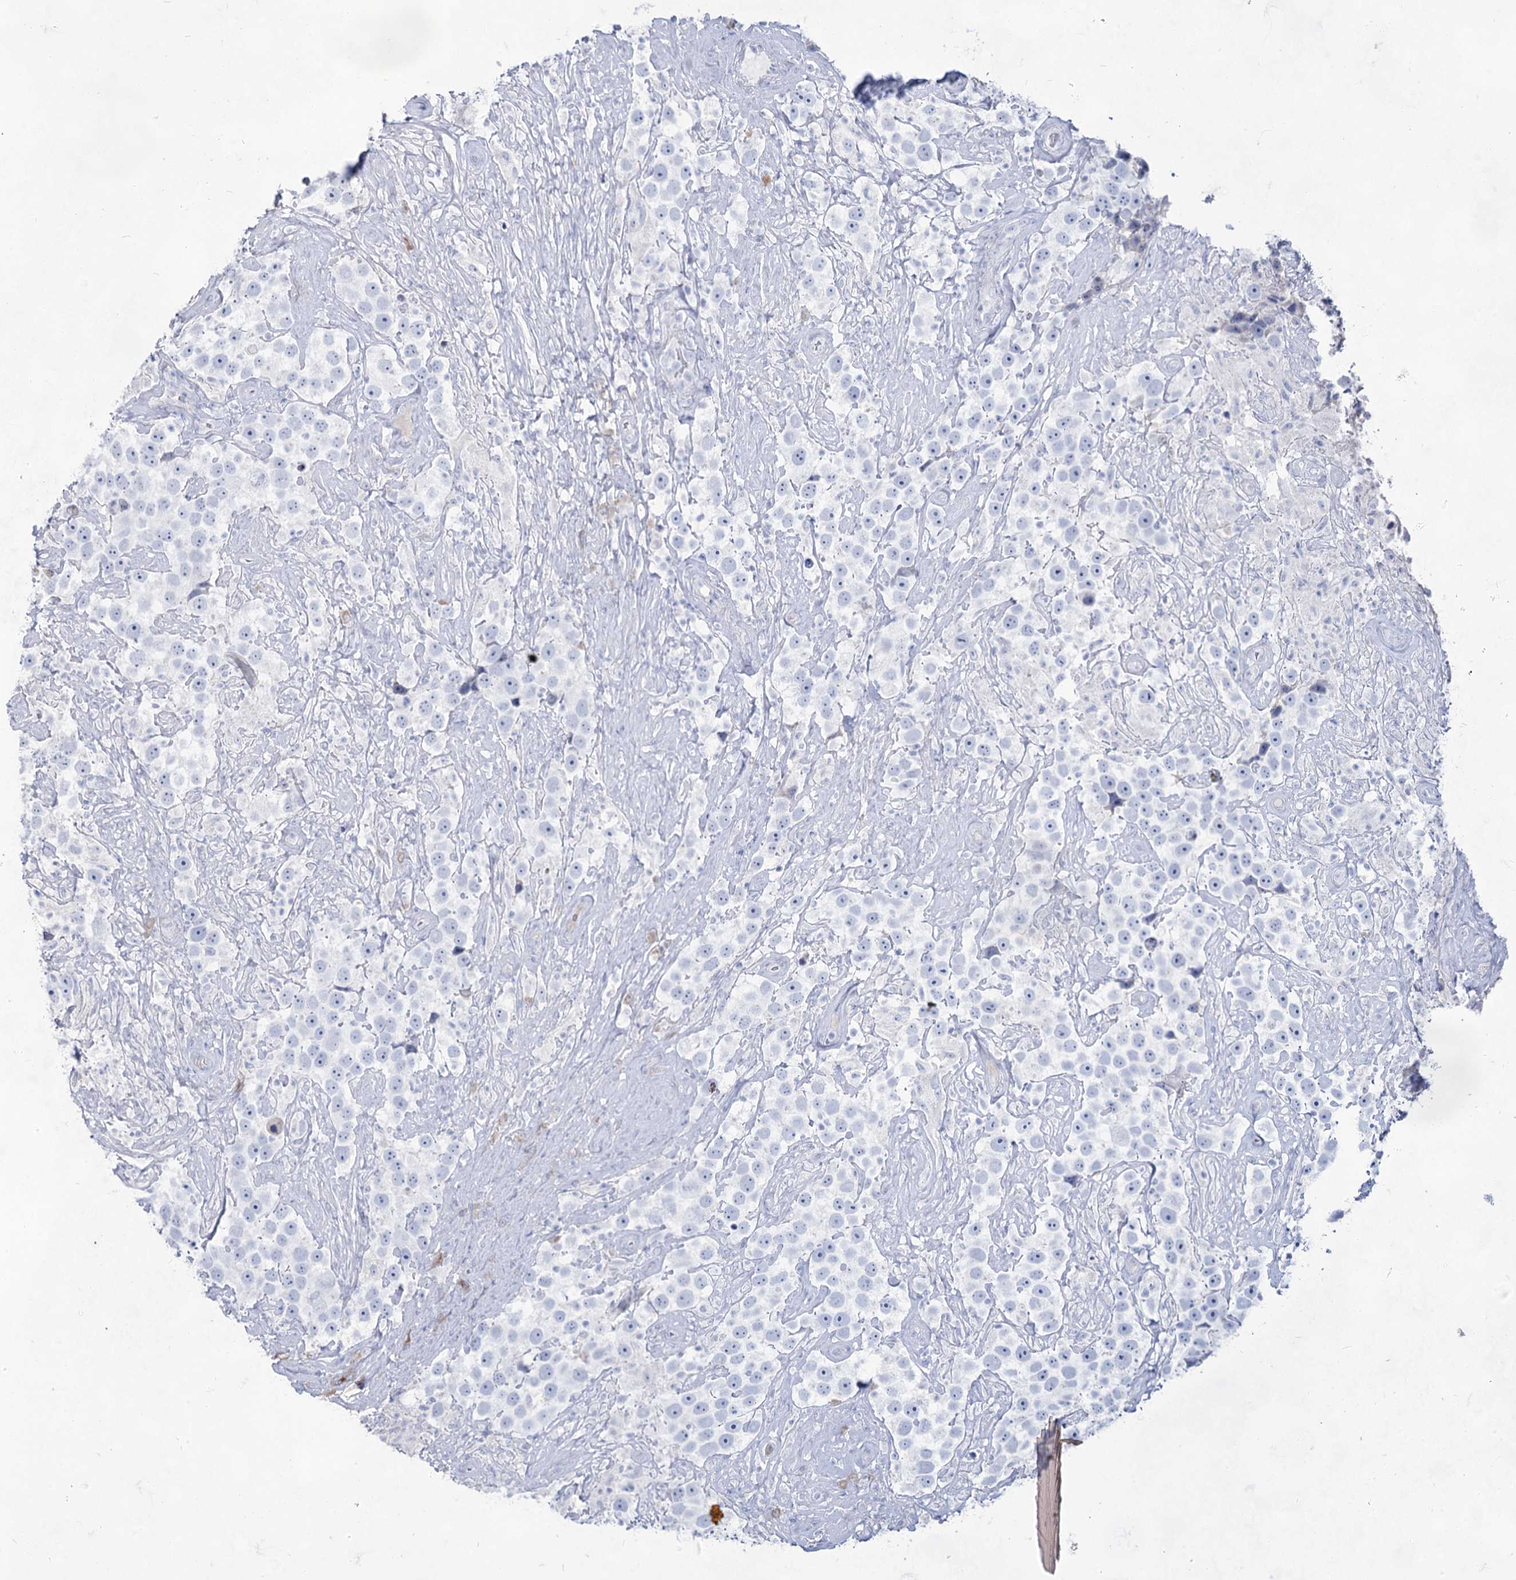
{"staining": {"intensity": "negative", "quantity": "none", "location": "none"}, "tissue": "testis cancer", "cell_type": "Tumor cells", "image_type": "cancer", "snomed": [{"axis": "morphology", "description": "Seminoma, NOS"}, {"axis": "topography", "description": "Testis"}], "caption": "Immunohistochemical staining of human seminoma (testis) exhibits no significant staining in tumor cells.", "gene": "ACRV1", "patient": {"sex": "male", "age": 49}}